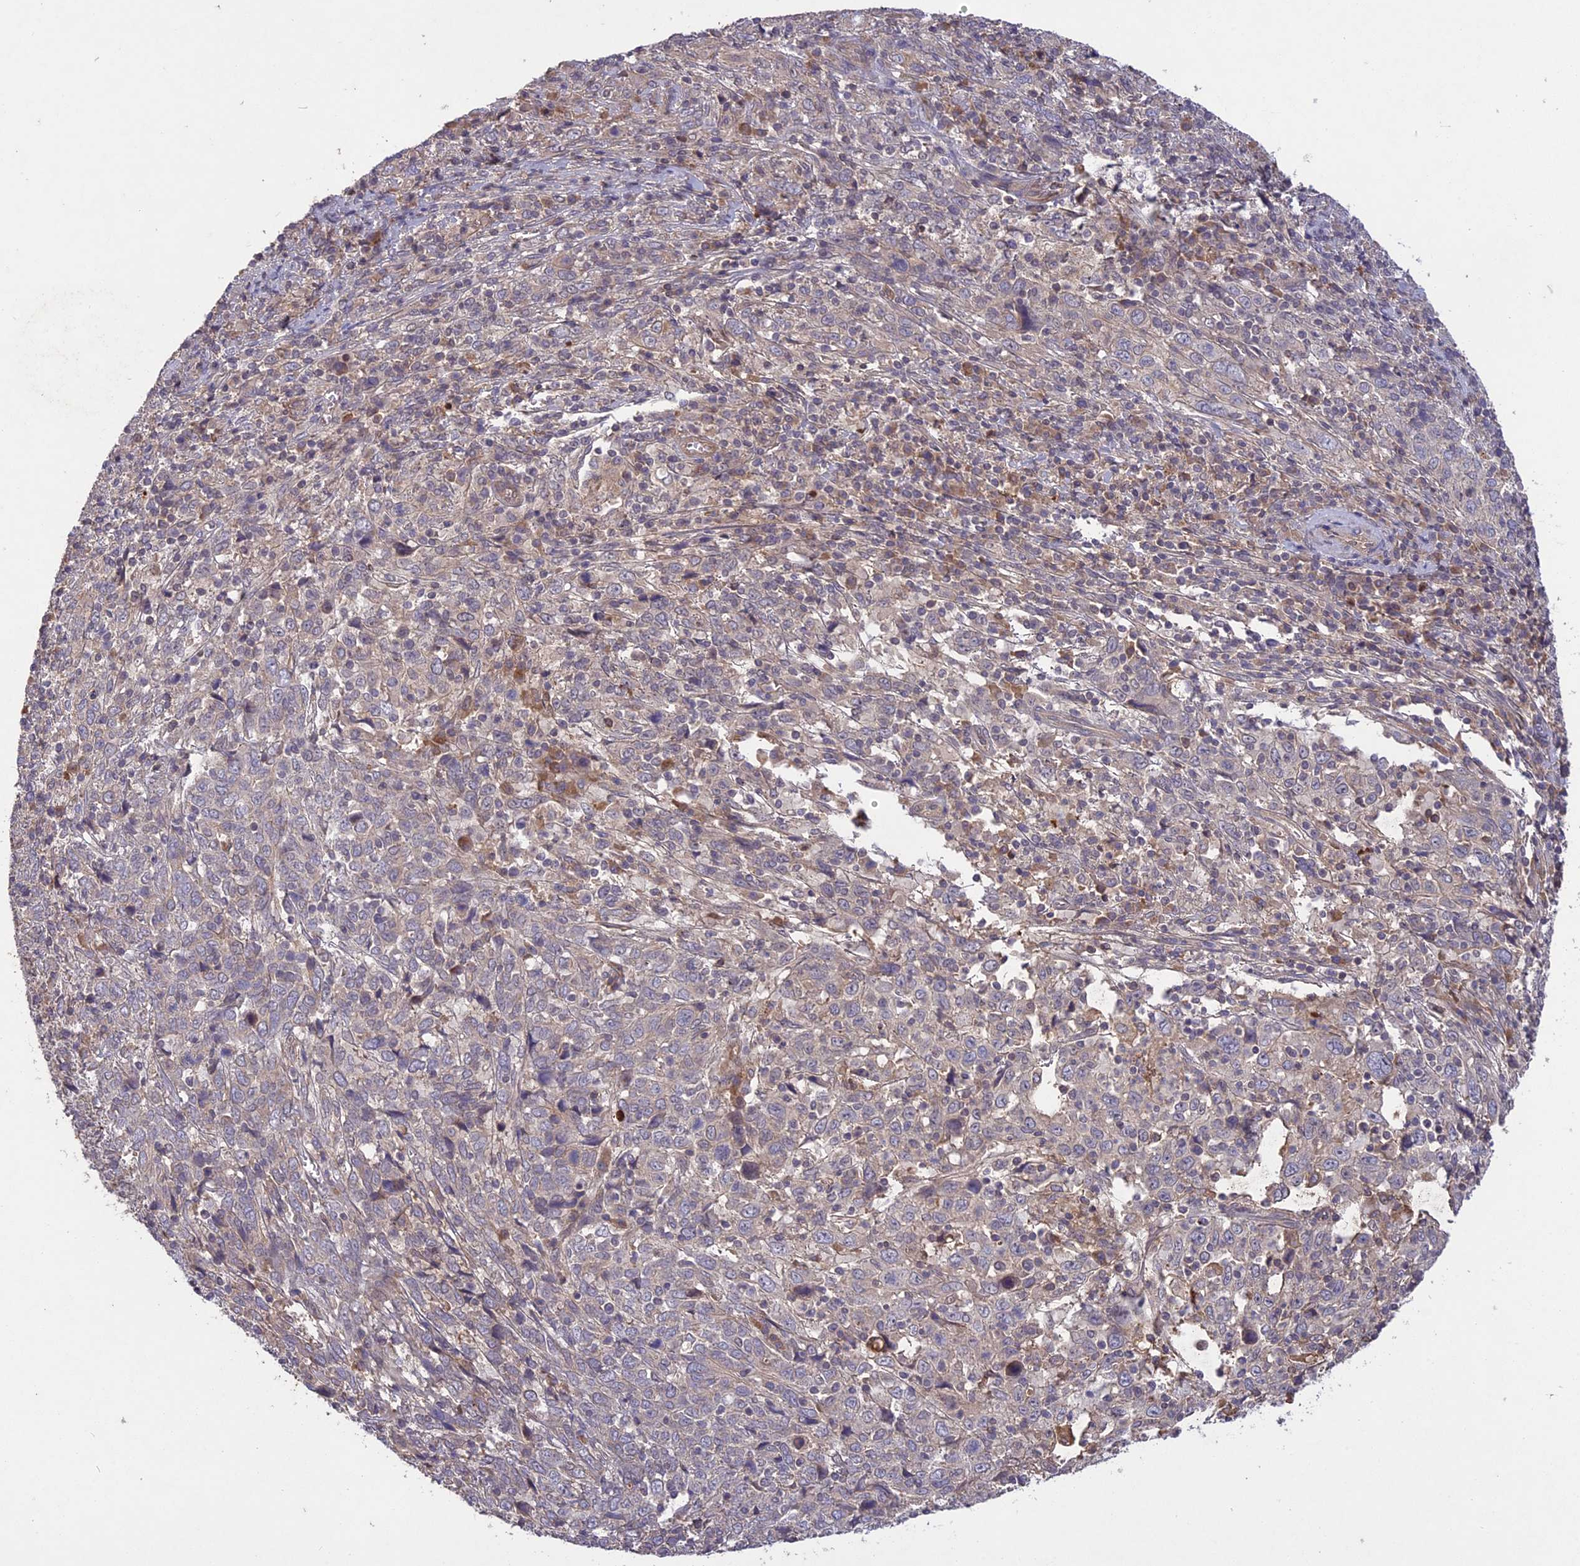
{"staining": {"intensity": "negative", "quantity": "none", "location": "none"}, "tissue": "cervical cancer", "cell_type": "Tumor cells", "image_type": "cancer", "snomed": [{"axis": "morphology", "description": "Squamous cell carcinoma, NOS"}, {"axis": "topography", "description": "Cervix"}], "caption": "DAB (3,3'-diaminobenzidine) immunohistochemical staining of cervical cancer (squamous cell carcinoma) displays no significant staining in tumor cells.", "gene": "ADO", "patient": {"sex": "female", "age": 46}}